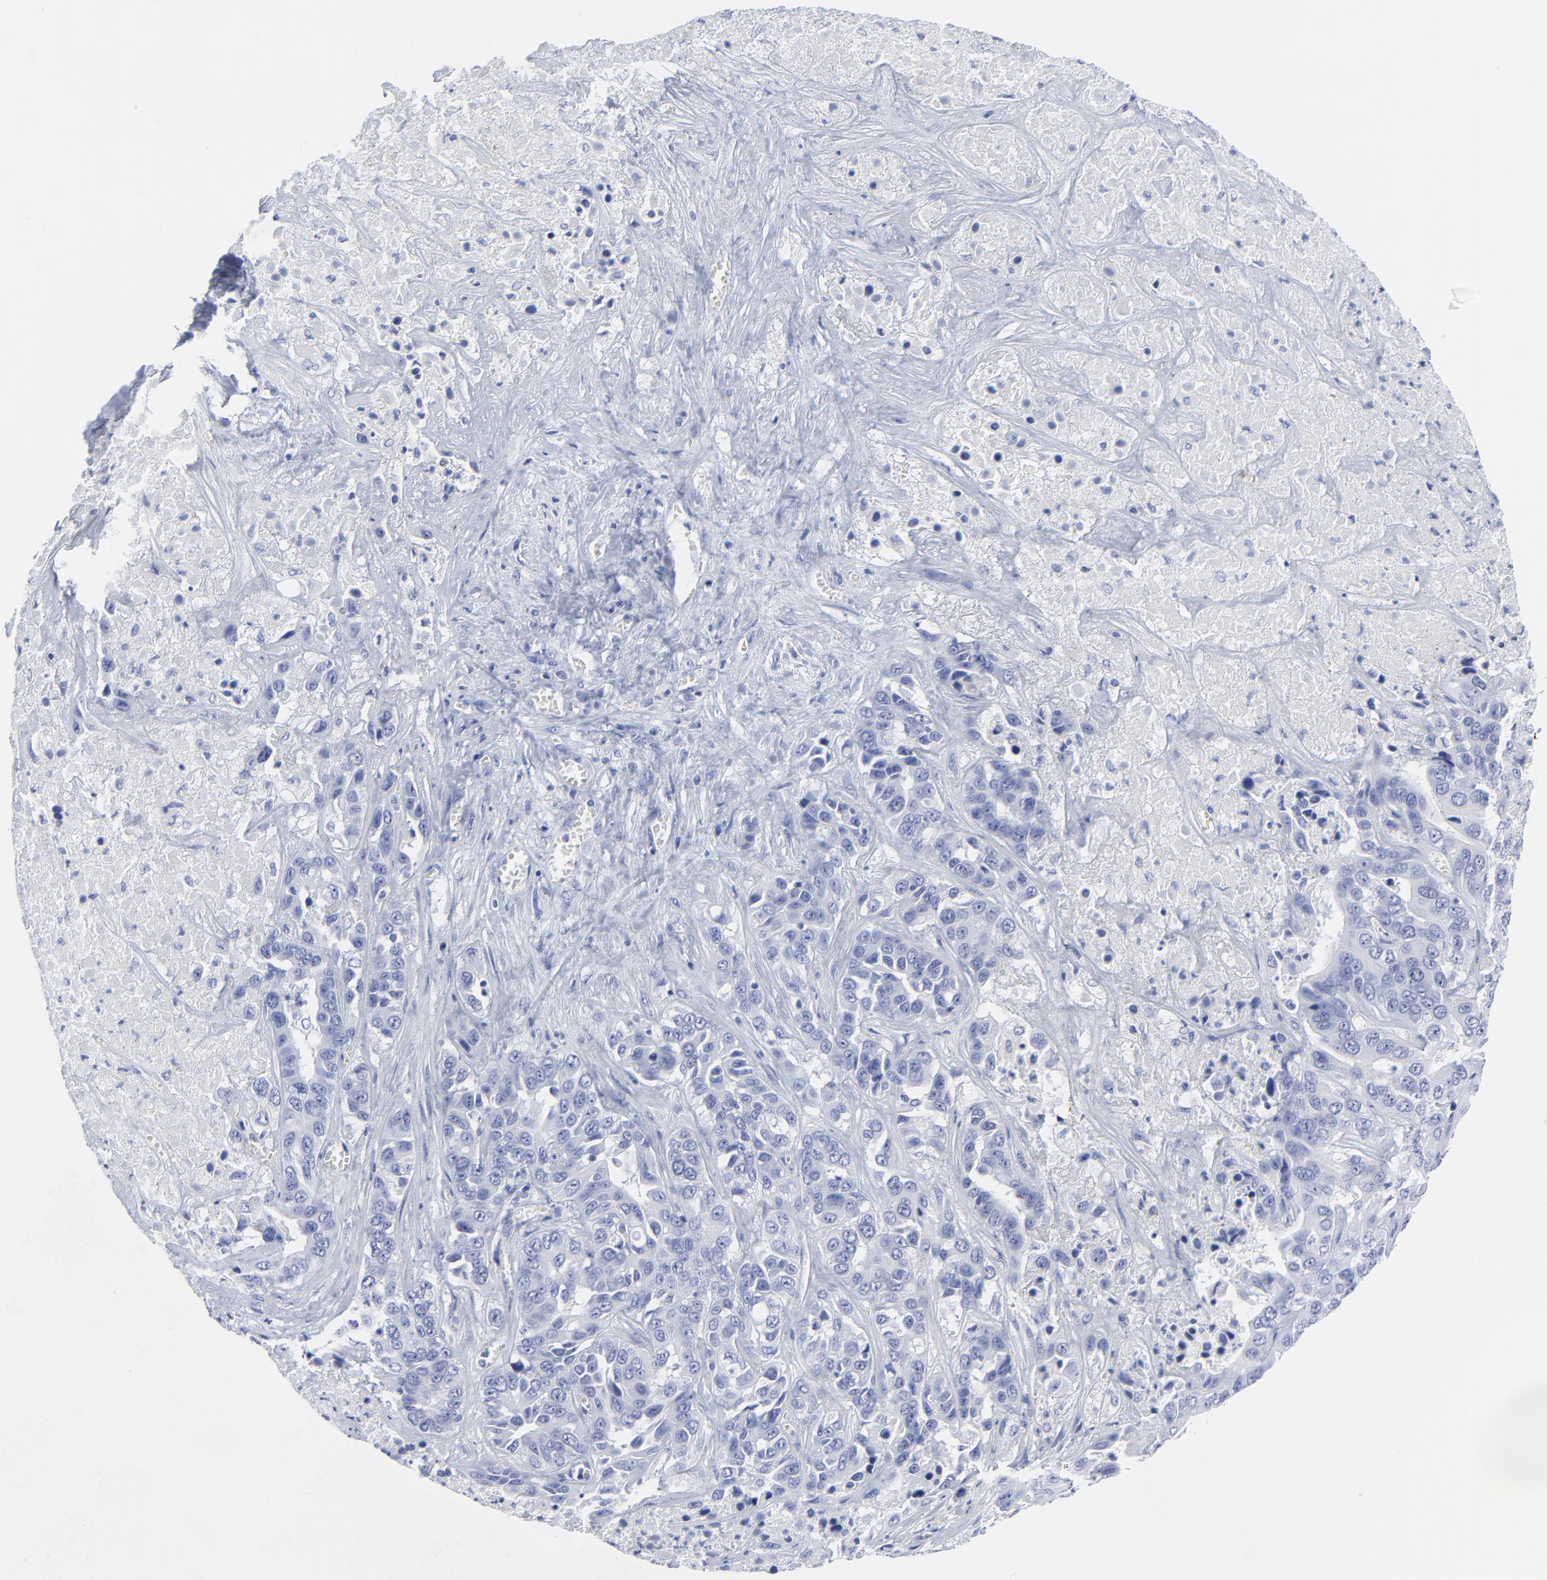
{"staining": {"intensity": "negative", "quantity": "none", "location": "none"}, "tissue": "liver cancer", "cell_type": "Tumor cells", "image_type": "cancer", "snomed": [{"axis": "morphology", "description": "Cholangiocarcinoma"}, {"axis": "topography", "description": "Liver"}], "caption": "A high-resolution image shows immunohistochemistry (IHC) staining of liver cancer (cholangiocarcinoma), which exhibits no significant positivity in tumor cells. (DAB immunohistochemistry (IHC) with hematoxylin counter stain).", "gene": "CNTN3", "patient": {"sex": "female", "age": 52}}